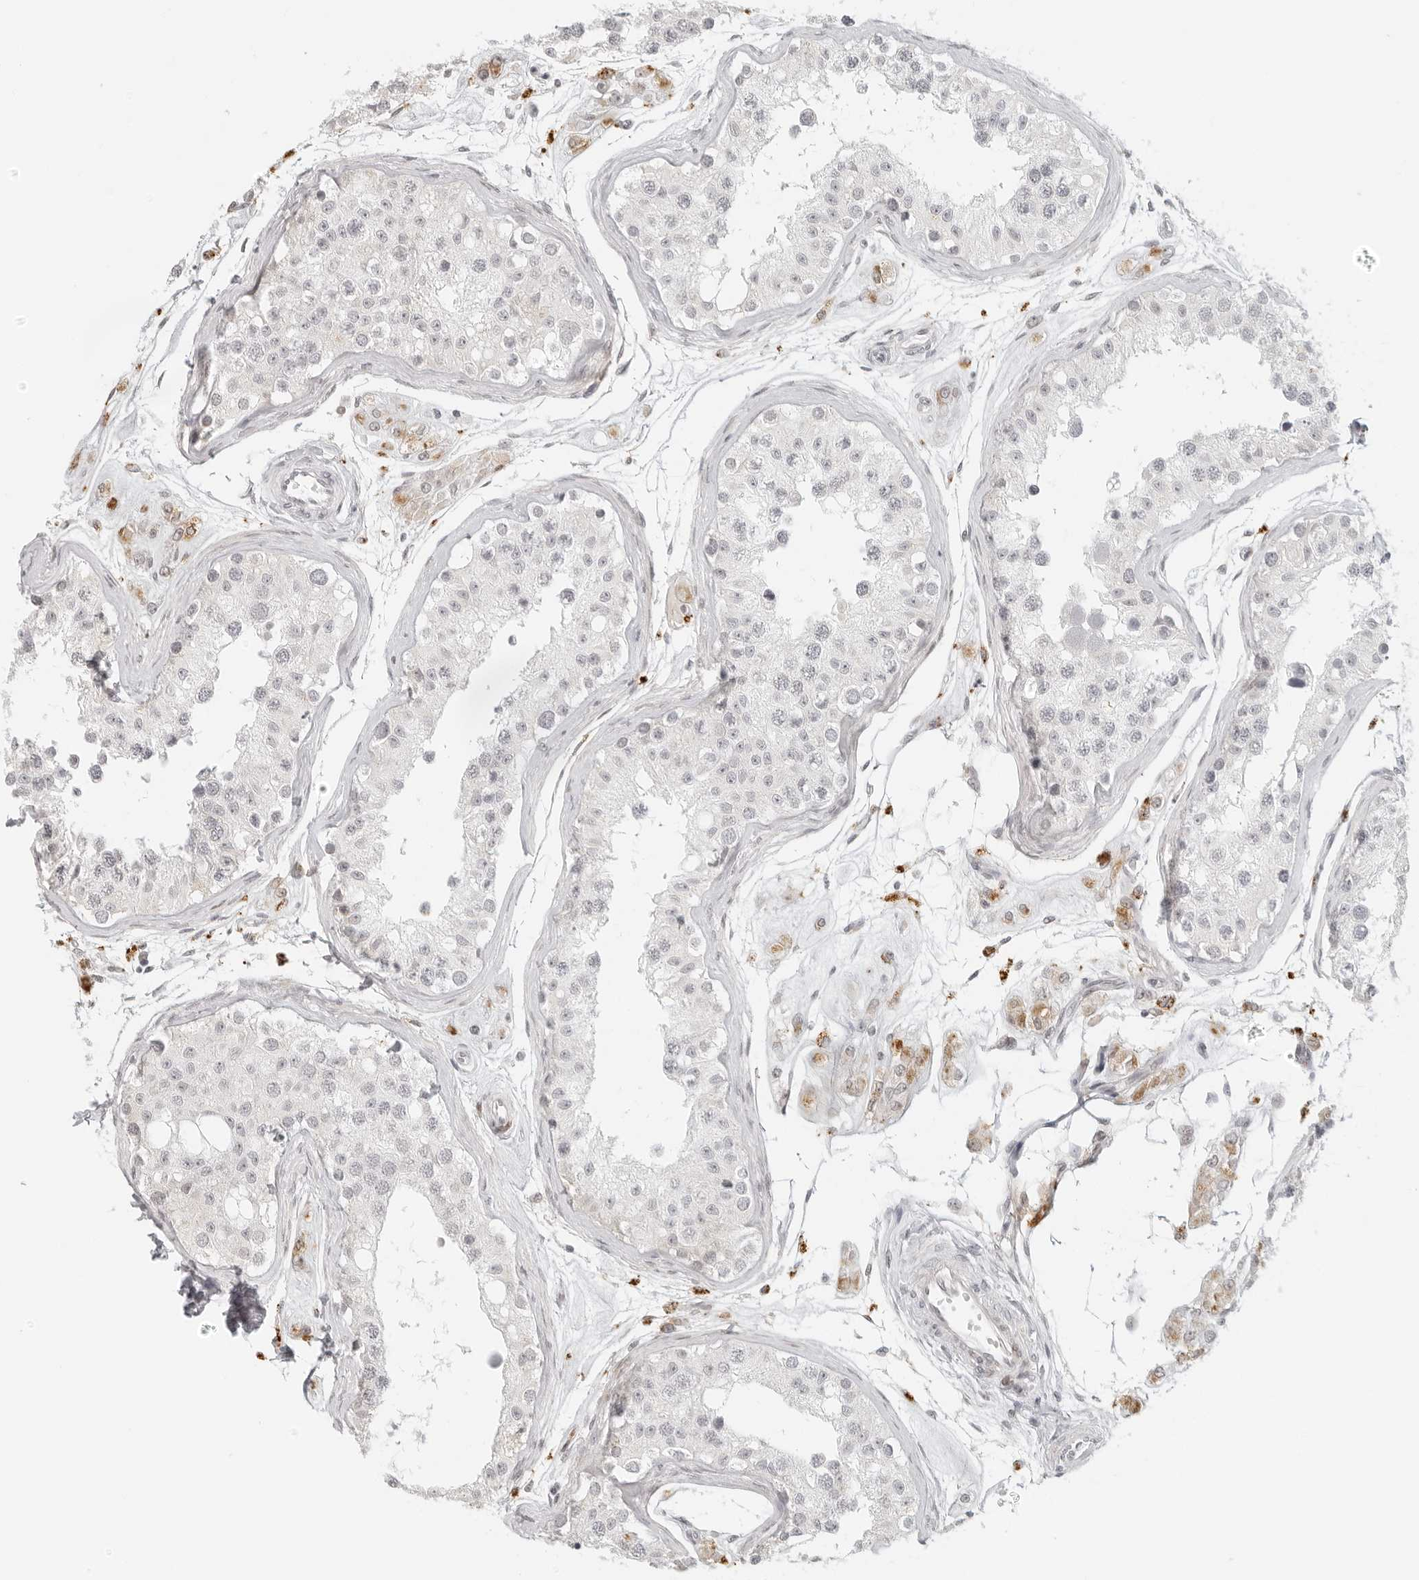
{"staining": {"intensity": "negative", "quantity": "none", "location": "none"}, "tissue": "testis", "cell_type": "Cells in seminiferous ducts", "image_type": "normal", "snomed": [{"axis": "morphology", "description": "Normal tissue, NOS"}, {"axis": "morphology", "description": "Adenocarcinoma, metastatic, NOS"}, {"axis": "topography", "description": "Testis"}], "caption": "Immunohistochemical staining of normal human testis demonstrates no significant positivity in cells in seminiferous ducts. Brightfield microscopy of IHC stained with DAB (brown) and hematoxylin (blue), captured at high magnification.", "gene": "ZNF678", "patient": {"sex": "male", "age": 26}}